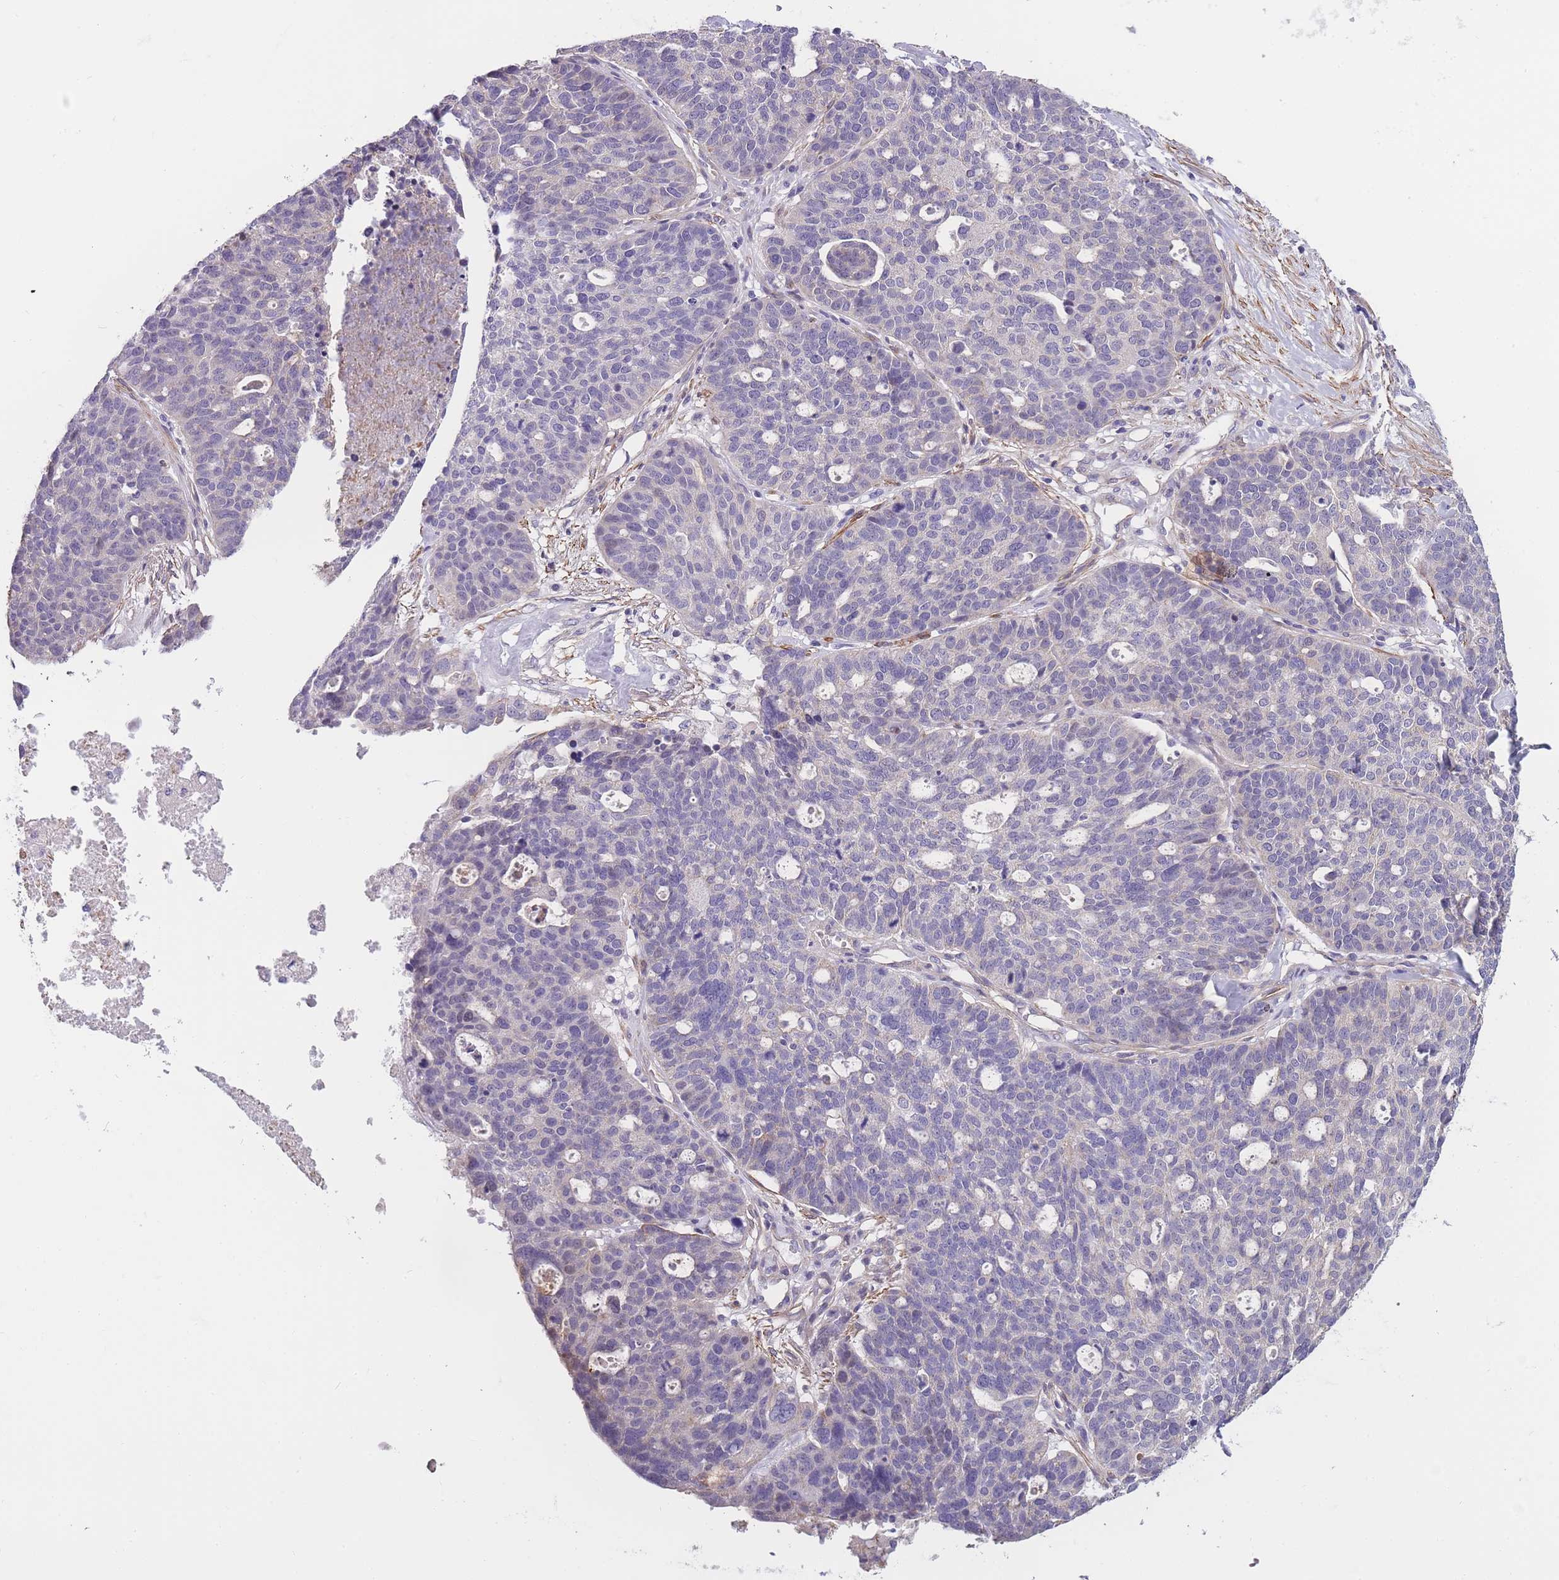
{"staining": {"intensity": "negative", "quantity": "none", "location": "none"}, "tissue": "ovarian cancer", "cell_type": "Tumor cells", "image_type": "cancer", "snomed": [{"axis": "morphology", "description": "Cystadenocarcinoma, serous, NOS"}, {"axis": "topography", "description": "Ovary"}], "caption": "Serous cystadenocarcinoma (ovarian) was stained to show a protein in brown. There is no significant staining in tumor cells.", "gene": "FAM124A", "patient": {"sex": "female", "age": 59}}